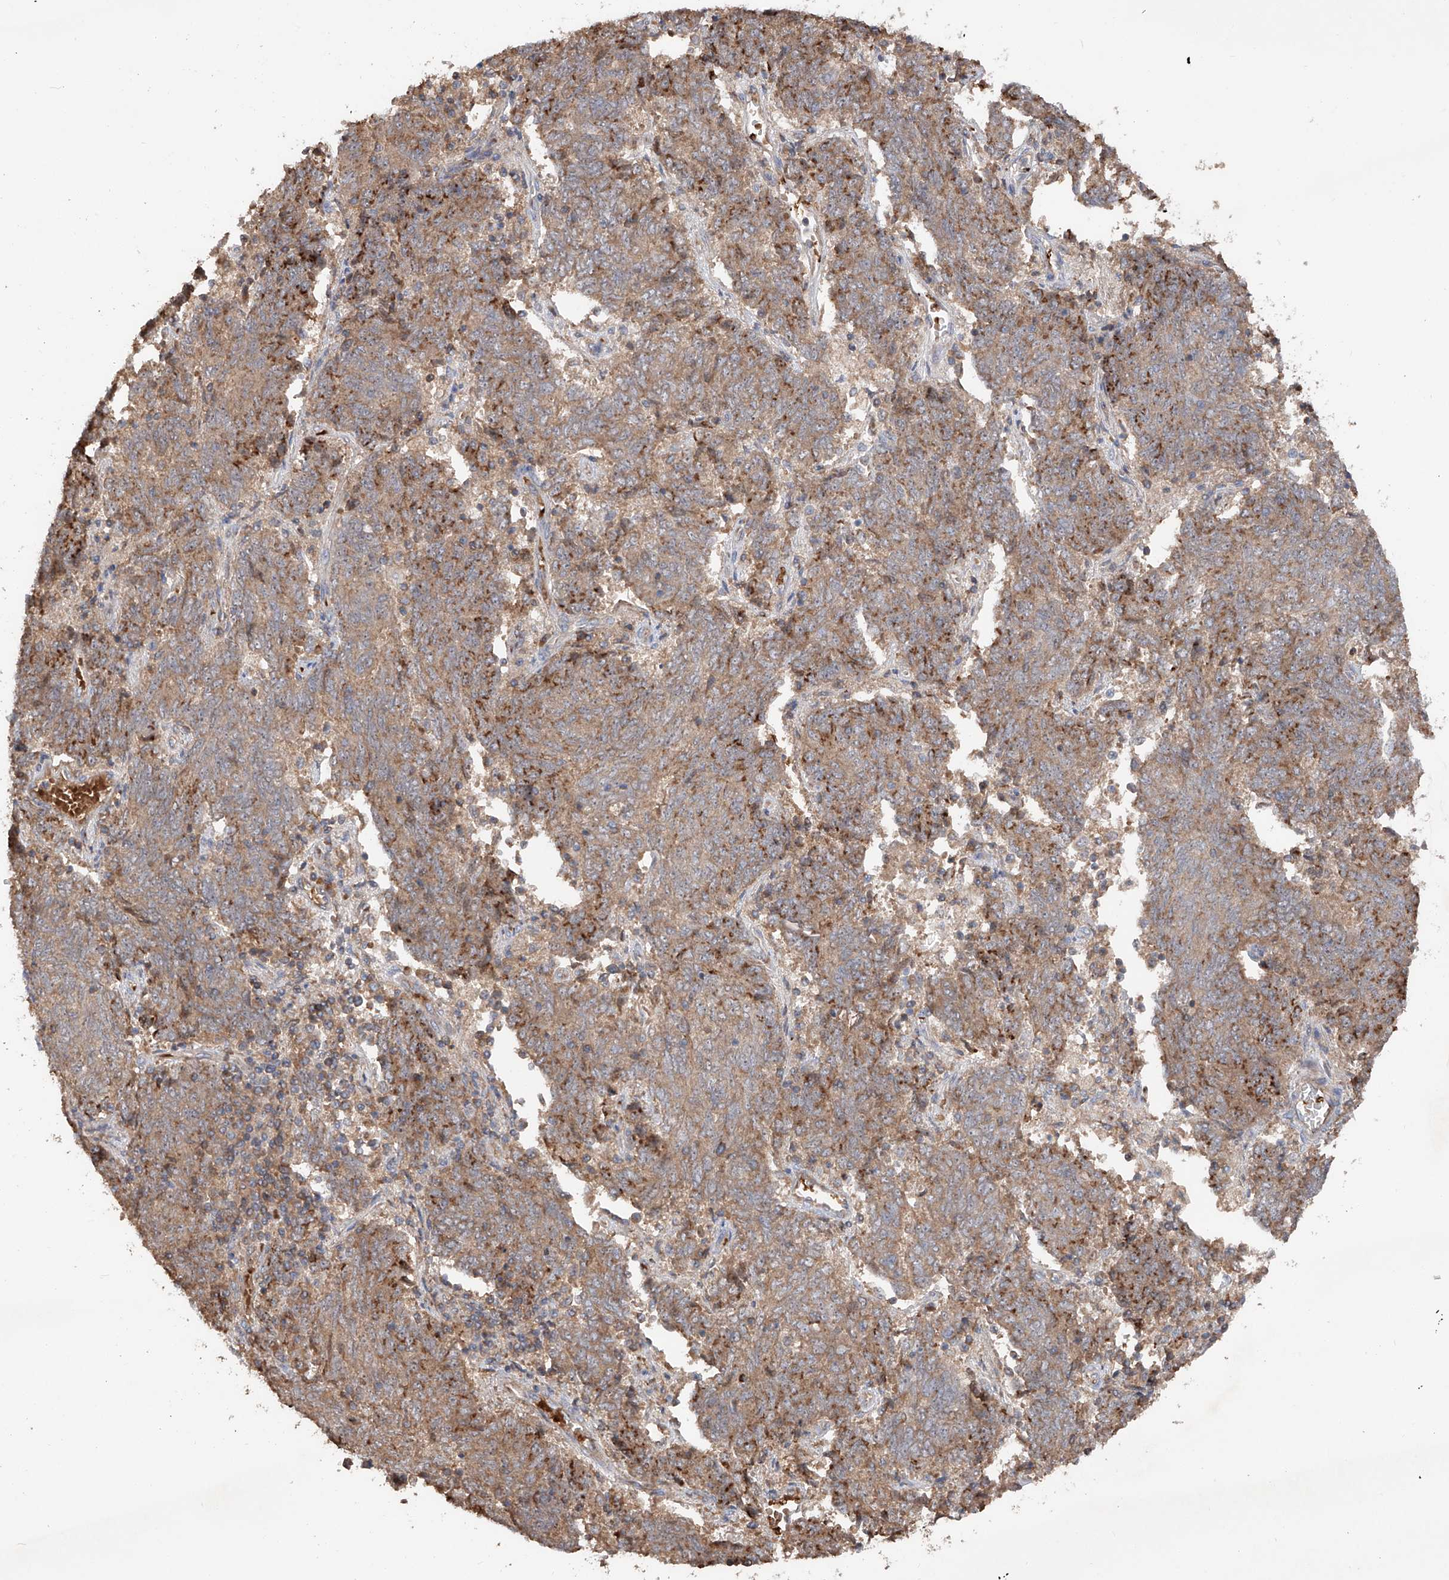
{"staining": {"intensity": "moderate", "quantity": ">75%", "location": "cytoplasmic/membranous"}, "tissue": "endometrial cancer", "cell_type": "Tumor cells", "image_type": "cancer", "snomed": [{"axis": "morphology", "description": "Adenocarcinoma, NOS"}, {"axis": "topography", "description": "Endometrium"}], "caption": "This is a photomicrograph of immunohistochemistry (IHC) staining of adenocarcinoma (endometrial), which shows moderate positivity in the cytoplasmic/membranous of tumor cells.", "gene": "EDN1", "patient": {"sex": "female", "age": 80}}